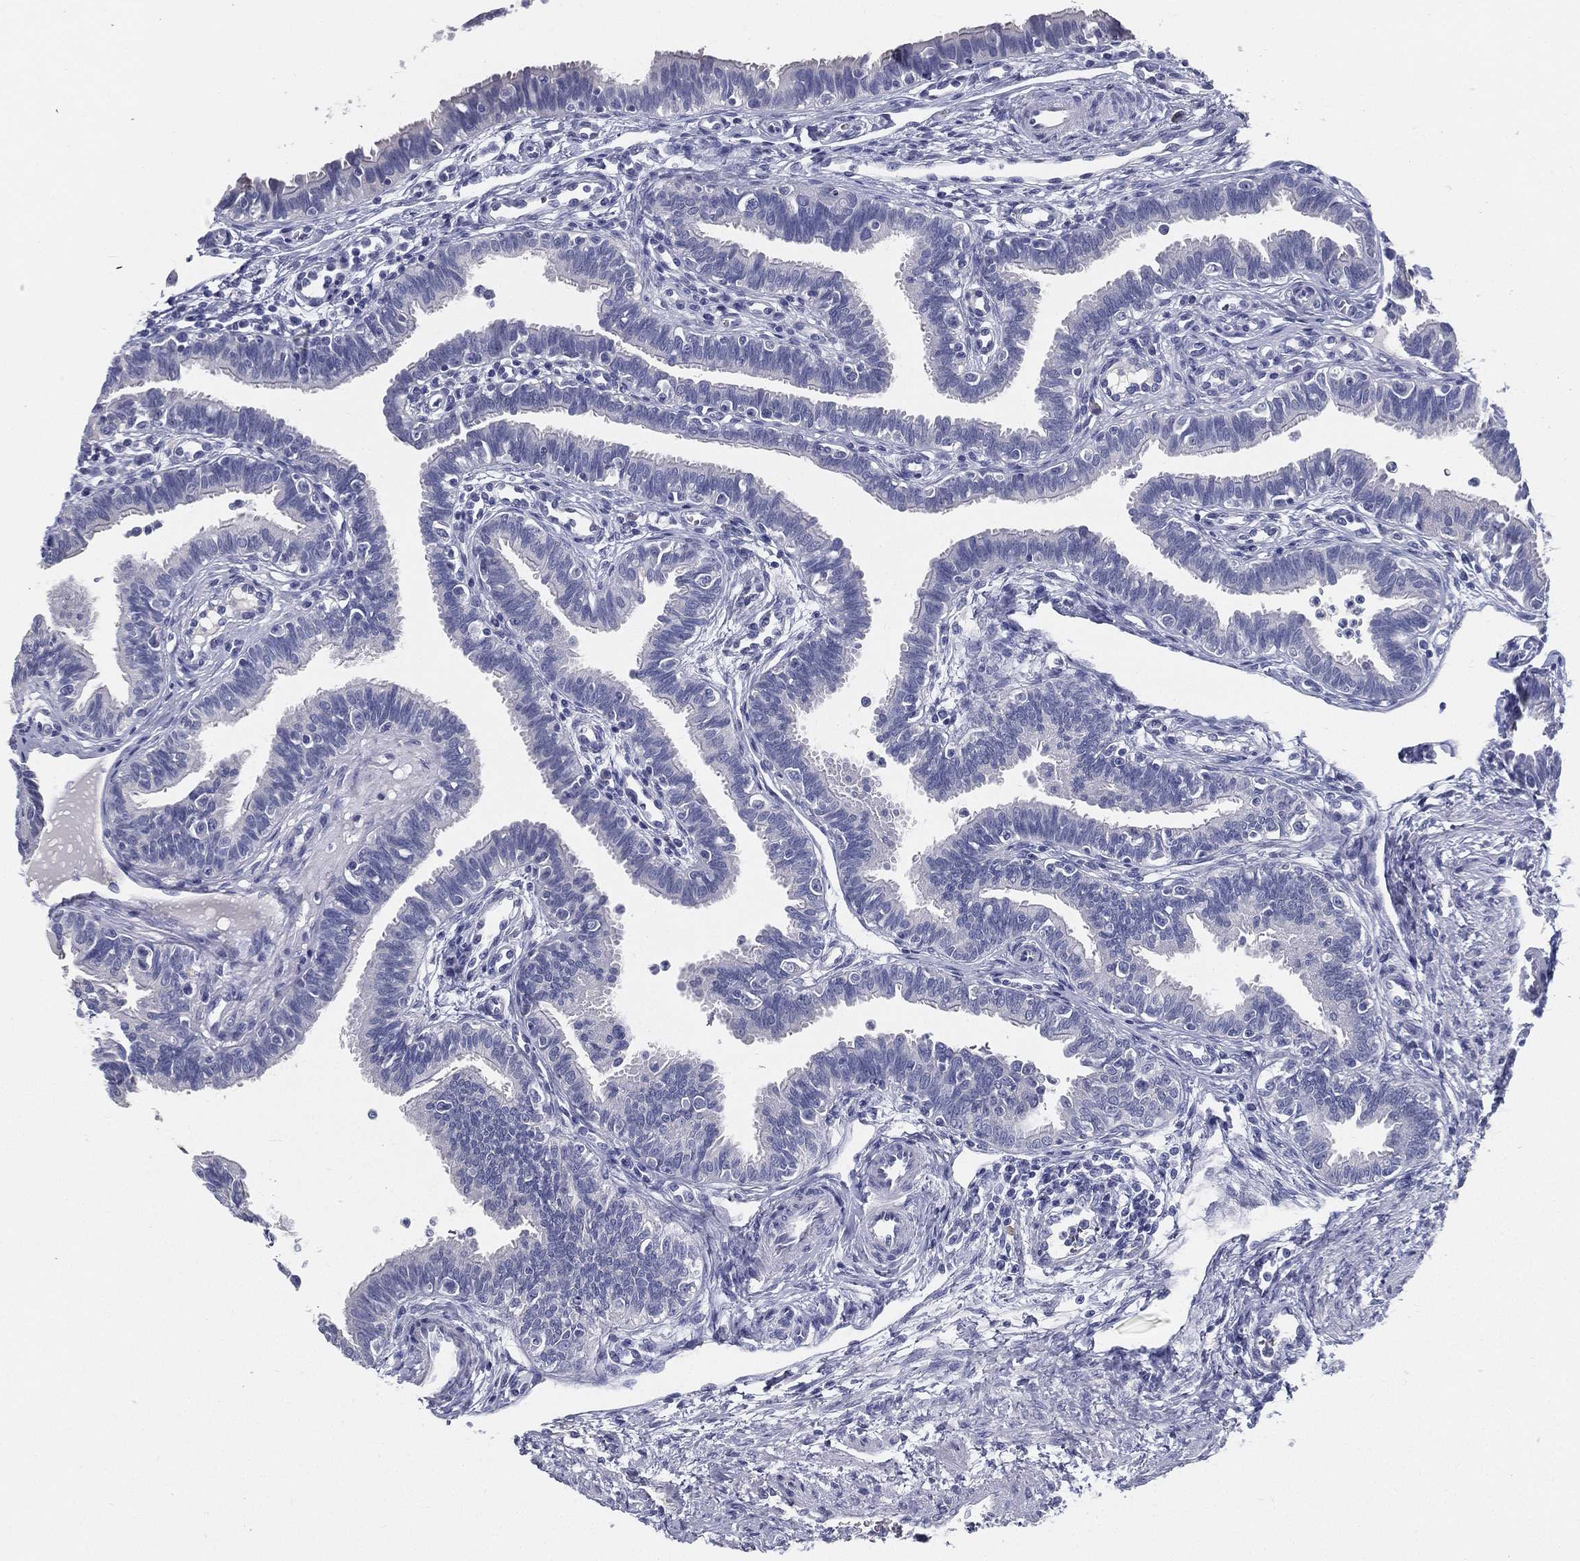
{"staining": {"intensity": "negative", "quantity": "none", "location": "none"}, "tissue": "fallopian tube", "cell_type": "Glandular cells", "image_type": "normal", "snomed": [{"axis": "morphology", "description": "Normal tissue, NOS"}, {"axis": "topography", "description": "Fallopian tube"}], "caption": "This micrograph is of normal fallopian tube stained with immunohistochemistry to label a protein in brown with the nuclei are counter-stained blue. There is no expression in glandular cells. (Stains: DAB (3,3'-diaminobenzidine) immunohistochemistry with hematoxylin counter stain, Microscopy: brightfield microscopy at high magnification).", "gene": "STS", "patient": {"sex": "female", "age": 36}}